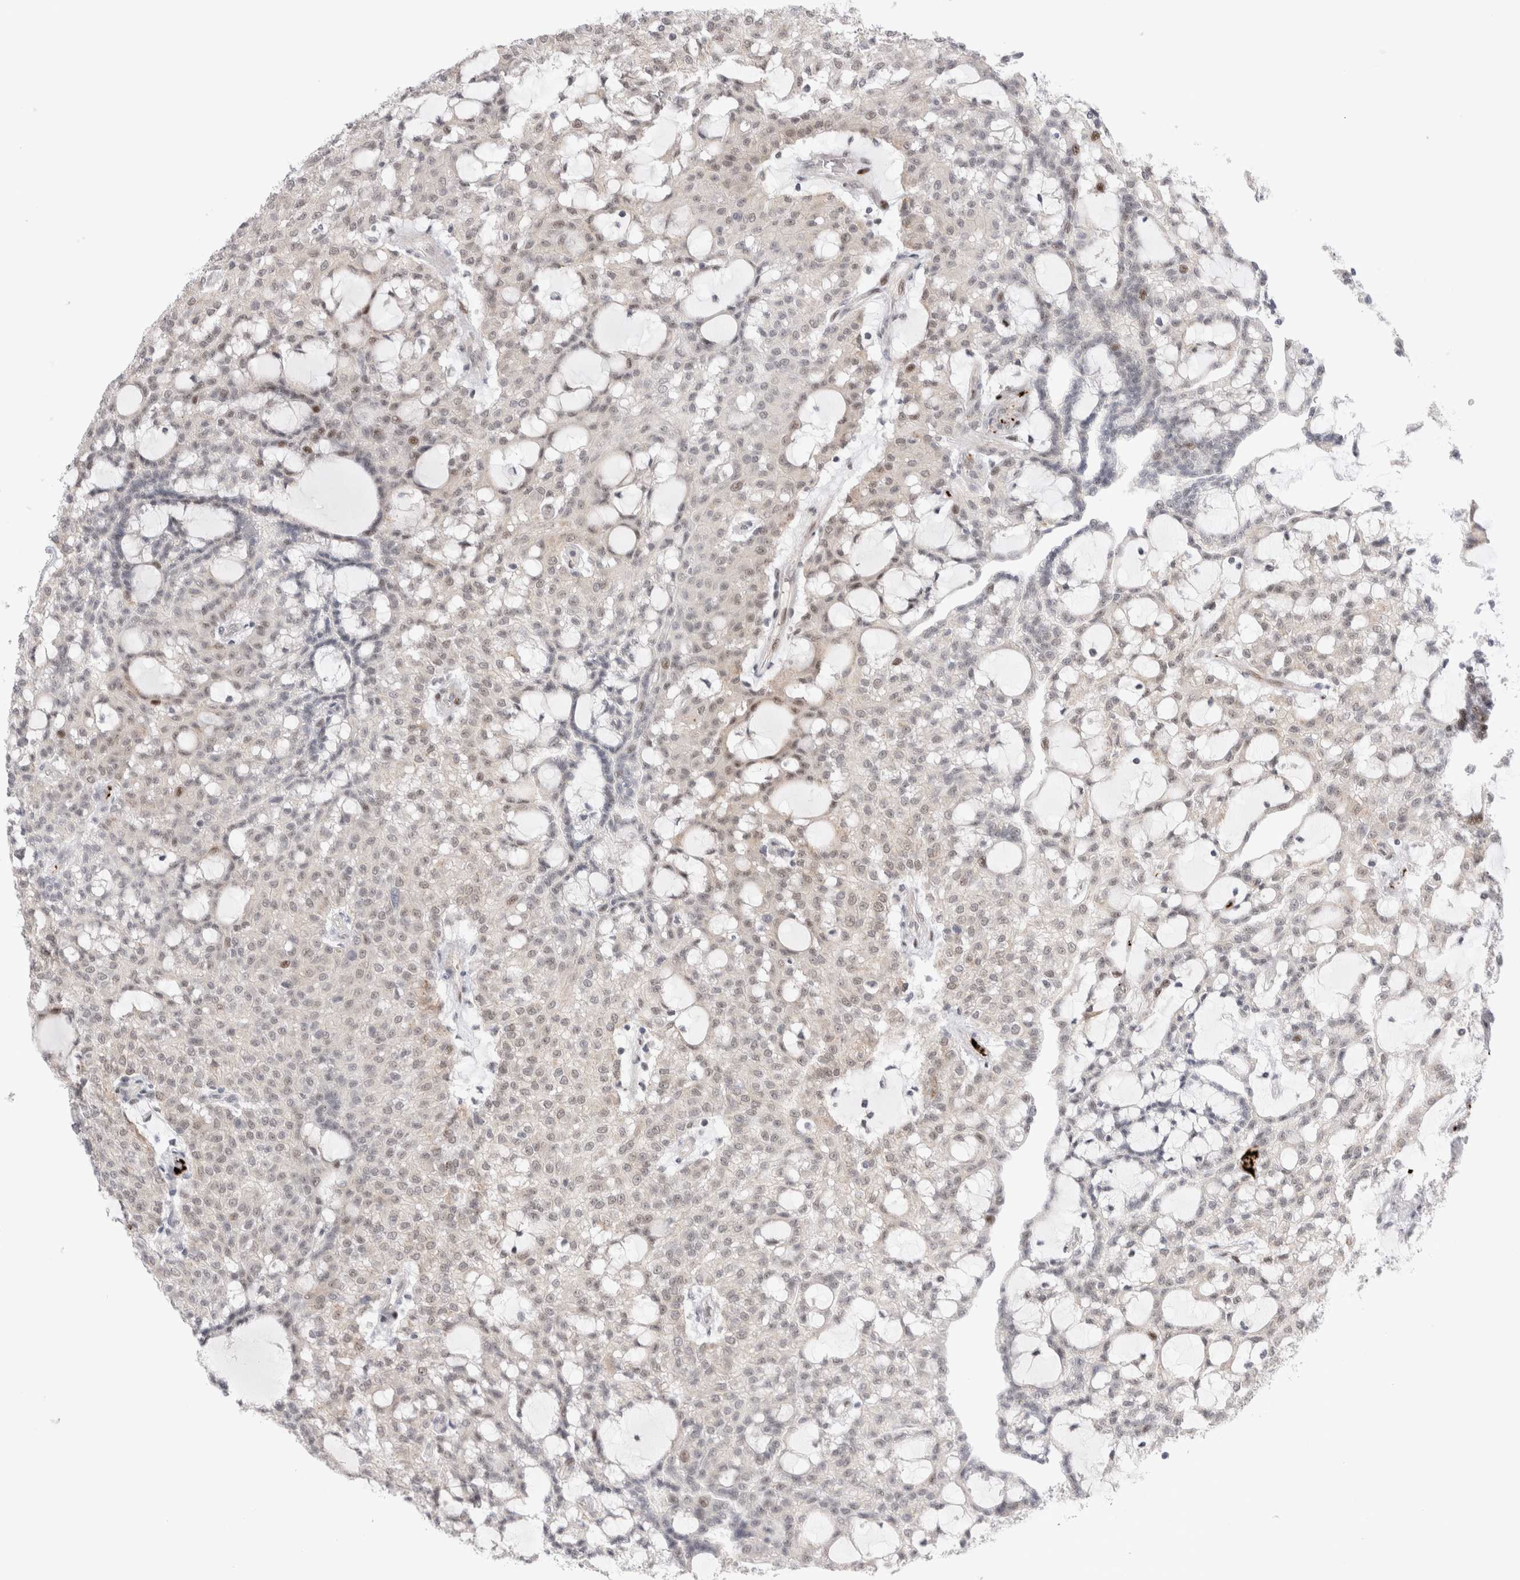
{"staining": {"intensity": "negative", "quantity": "none", "location": "none"}, "tissue": "renal cancer", "cell_type": "Tumor cells", "image_type": "cancer", "snomed": [{"axis": "morphology", "description": "Adenocarcinoma, NOS"}, {"axis": "topography", "description": "Kidney"}], "caption": "DAB immunohistochemical staining of renal adenocarcinoma shows no significant positivity in tumor cells.", "gene": "VPS28", "patient": {"sex": "male", "age": 63}}